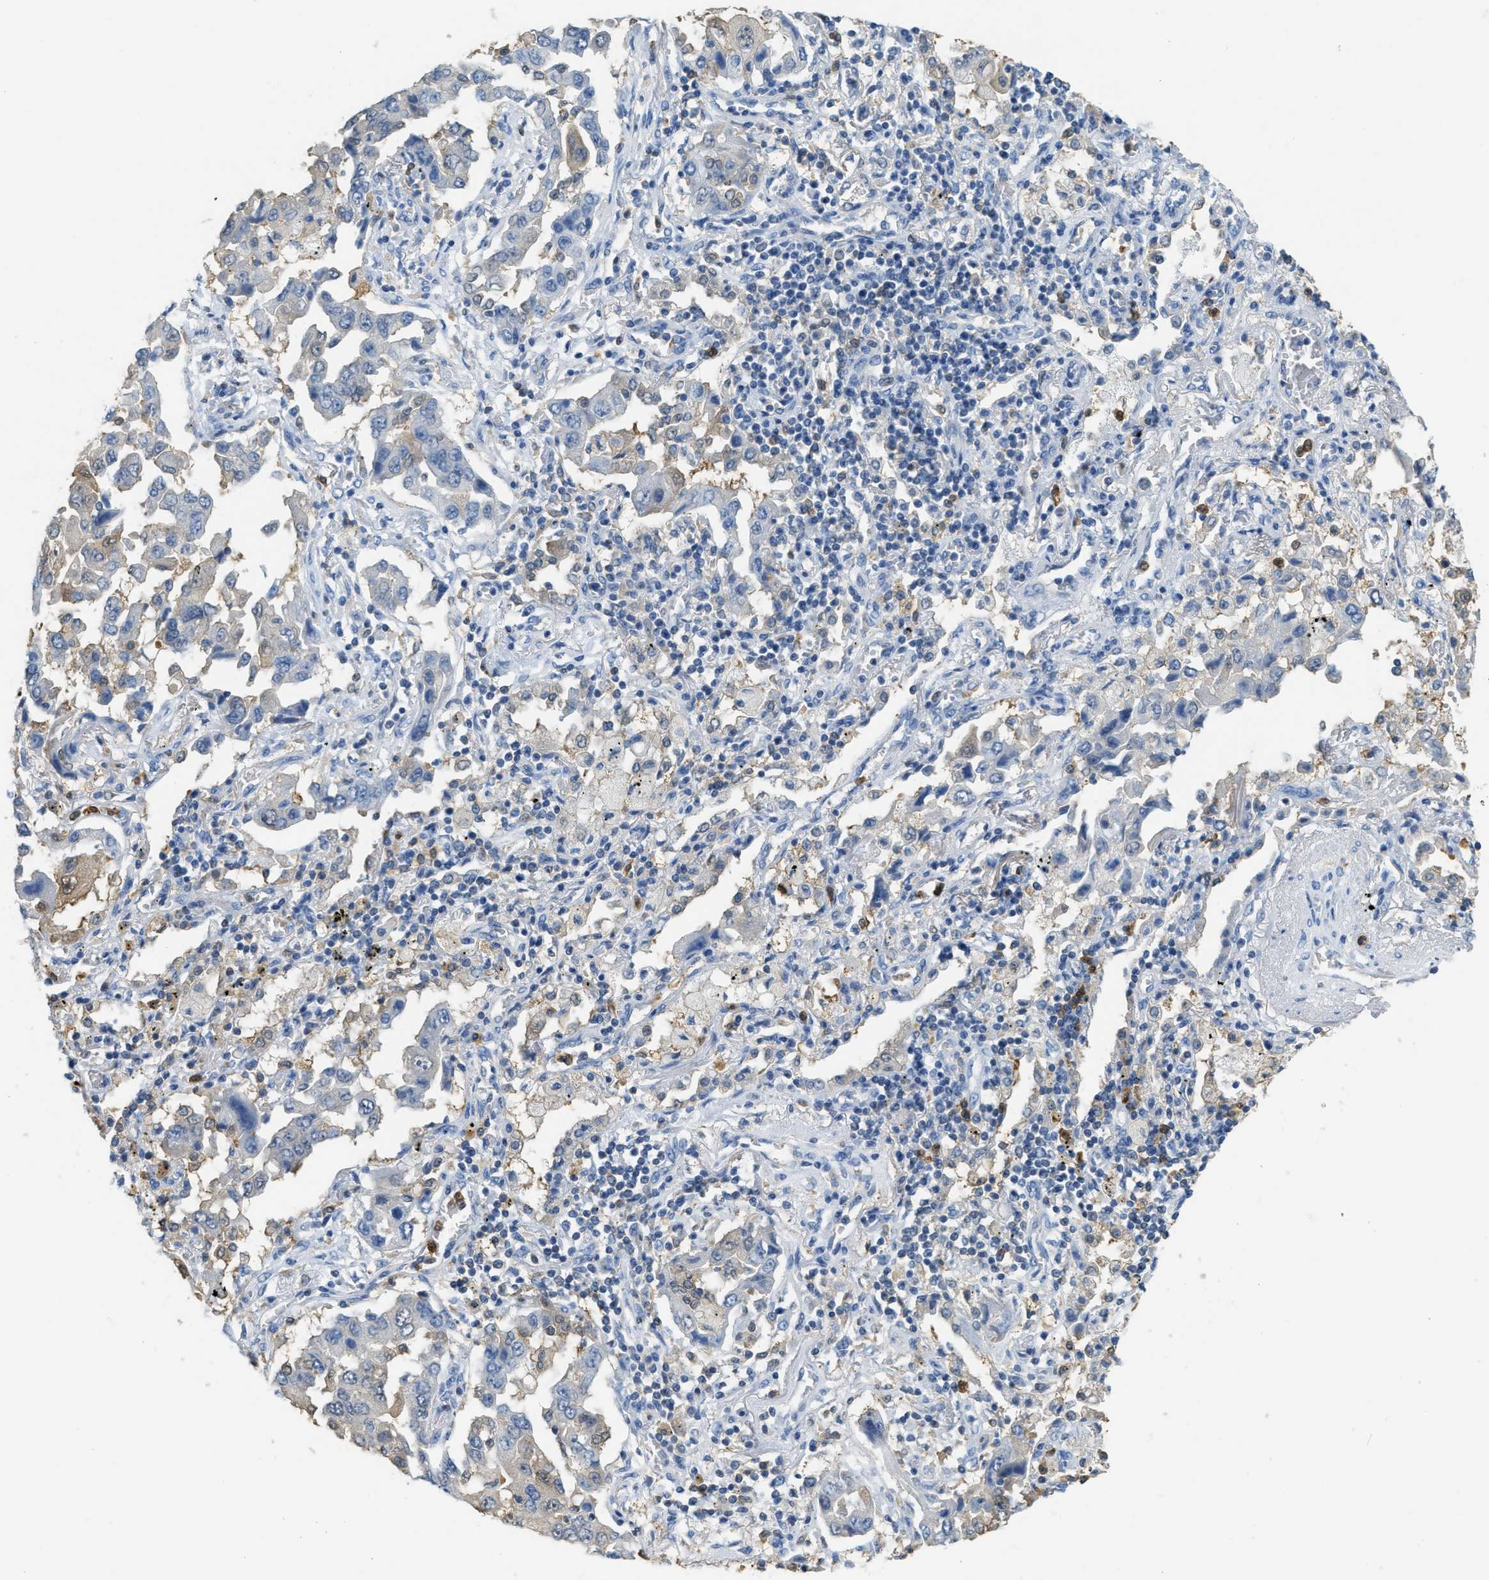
{"staining": {"intensity": "negative", "quantity": "none", "location": "none"}, "tissue": "lung cancer", "cell_type": "Tumor cells", "image_type": "cancer", "snomed": [{"axis": "morphology", "description": "Adenocarcinoma, NOS"}, {"axis": "topography", "description": "Lung"}], "caption": "Immunohistochemistry photomicrograph of lung cancer stained for a protein (brown), which displays no positivity in tumor cells. (Stains: DAB IHC with hematoxylin counter stain, Microscopy: brightfield microscopy at high magnification).", "gene": "SERPINB1", "patient": {"sex": "female", "age": 65}}